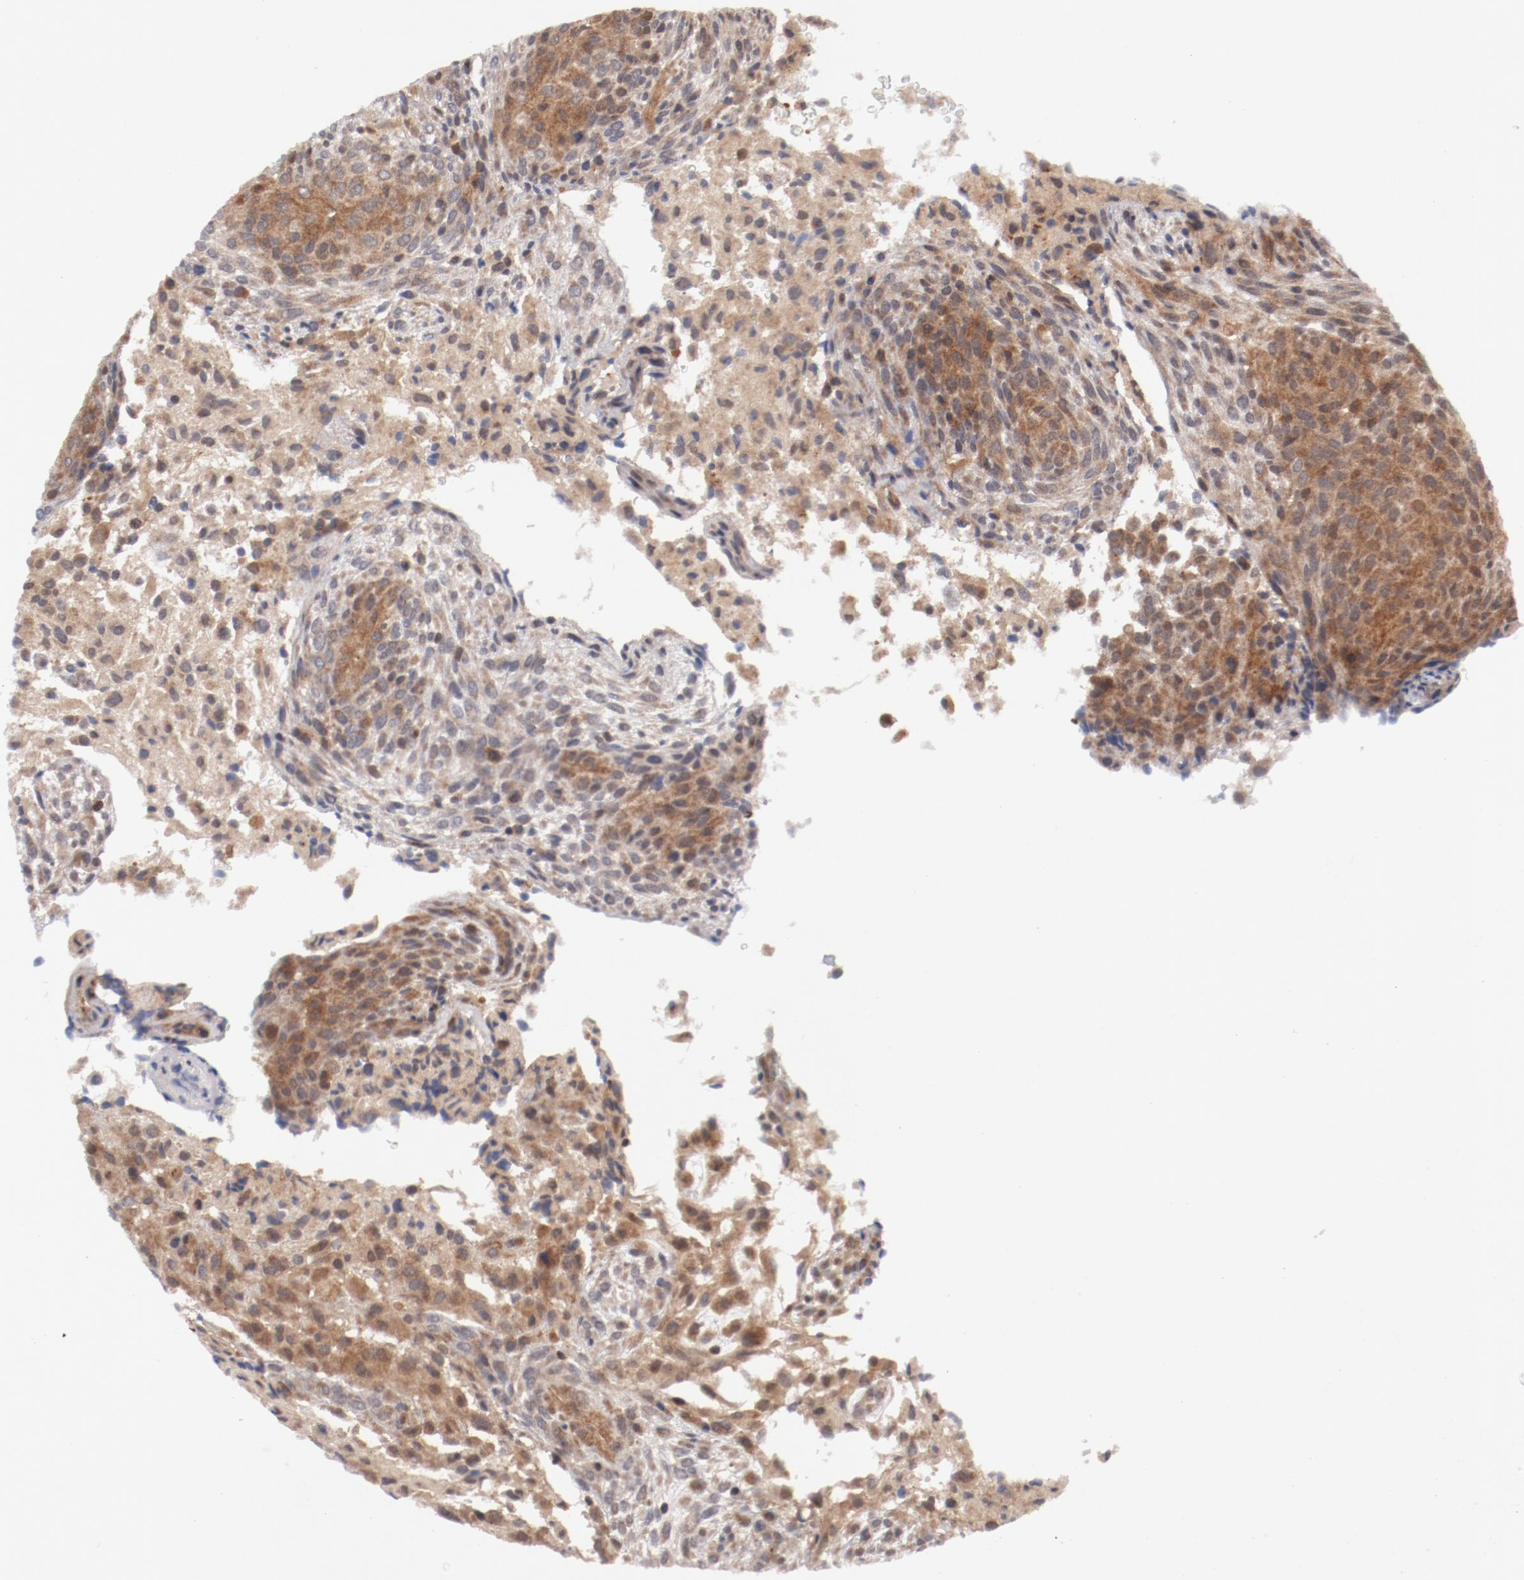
{"staining": {"intensity": "moderate", "quantity": ">75%", "location": "cytoplasmic/membranous"}, "tissue": "glioma", "cell_type": "Tumor cells", "image_type": "cancer", "snomed": [{"axis": "morphology", "description": "Glioma, malignant, High grade"}, {"axis": "topography", "description": "Cerebral cortex"}], "caption": "IHC image of human malignant glioma (high-grade) stained for a protein (brown), which displays medium levels of moderate cytoplasmic/membranous positivity in approximately >75% of tumor cells.", "gene": "GUF1", "patient": {"sex": "female", "age": 55}}